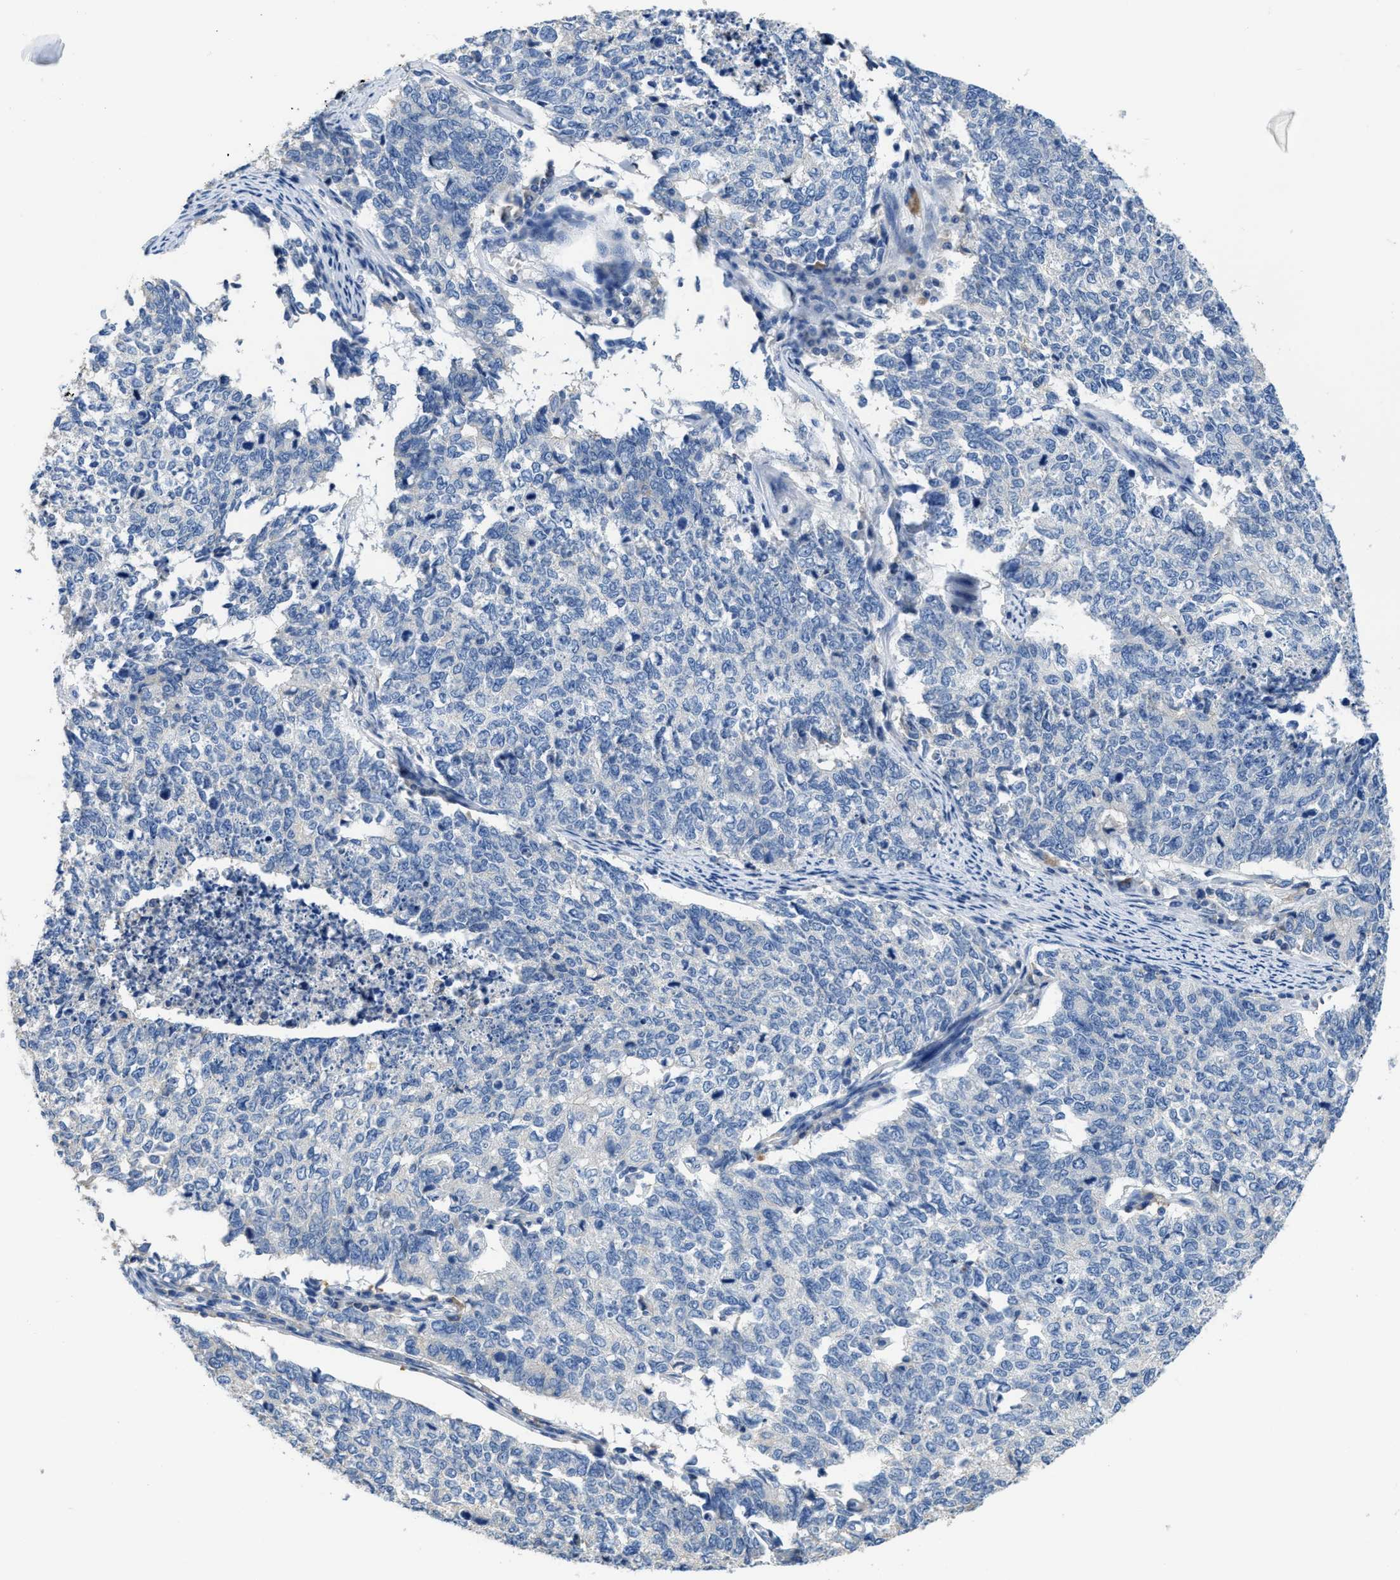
{"staining": {"intensity": "negative", "quantity": "none", "location": "none"}, "tissue": "cervical cancer", "cell_type": "Tumor cells", "image_type": "cancer", "snomed": [{"axis": "morphology", "description": "Squamous cell carcinoma, NOS"}, {"axis": "topography", "description": "Cervix"}], "caption": "Immunohistochemical staining of cervical squamous cell carcinoma reveals no significant expression in tumor cells.", "gene": "C1S", "patient": {"sex": "female", "age": 63}}